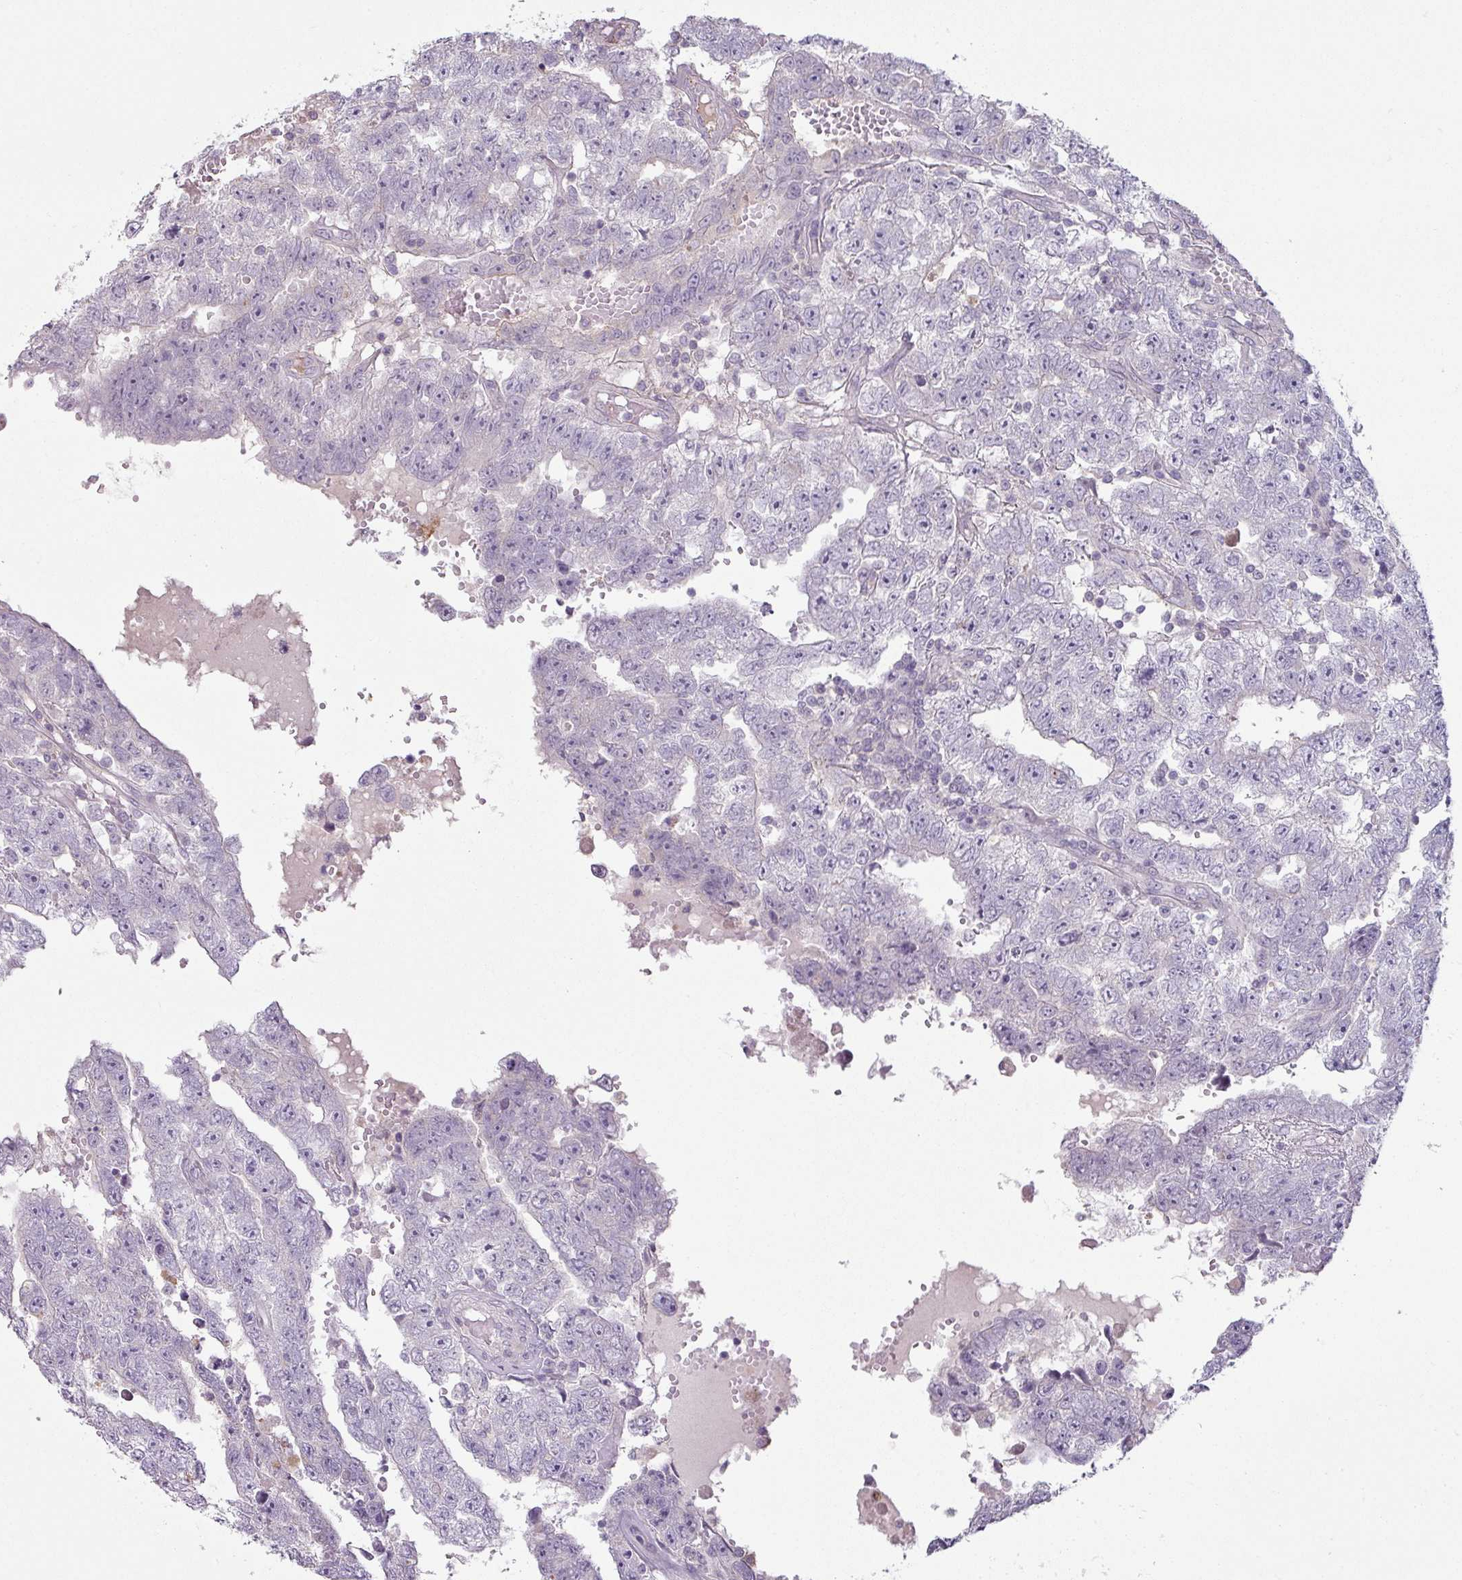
{"staining": {"intensity": "negative", "quantity": "none", "location": "none"}, "tissue": "testis cancer", "cell_type": "Tumor cells", "image_type": "cancer", "snomed": [{"axis": "morphology", "description": "Carcinoma, Embryonal, NOS"}, {"axis": "topography", "description": "Testis"}], "caption": "Immunohistochemistry (IHC) photomicrograph of neoplastic tissue: human embryonal carcinoma (testis) stained with DAB (3,3'-diaminobenzidine) exhibits no significant protein staining in tumor cells.", "gene": "MAGEC3", "patient": {"sex": "male", "age": 25}}